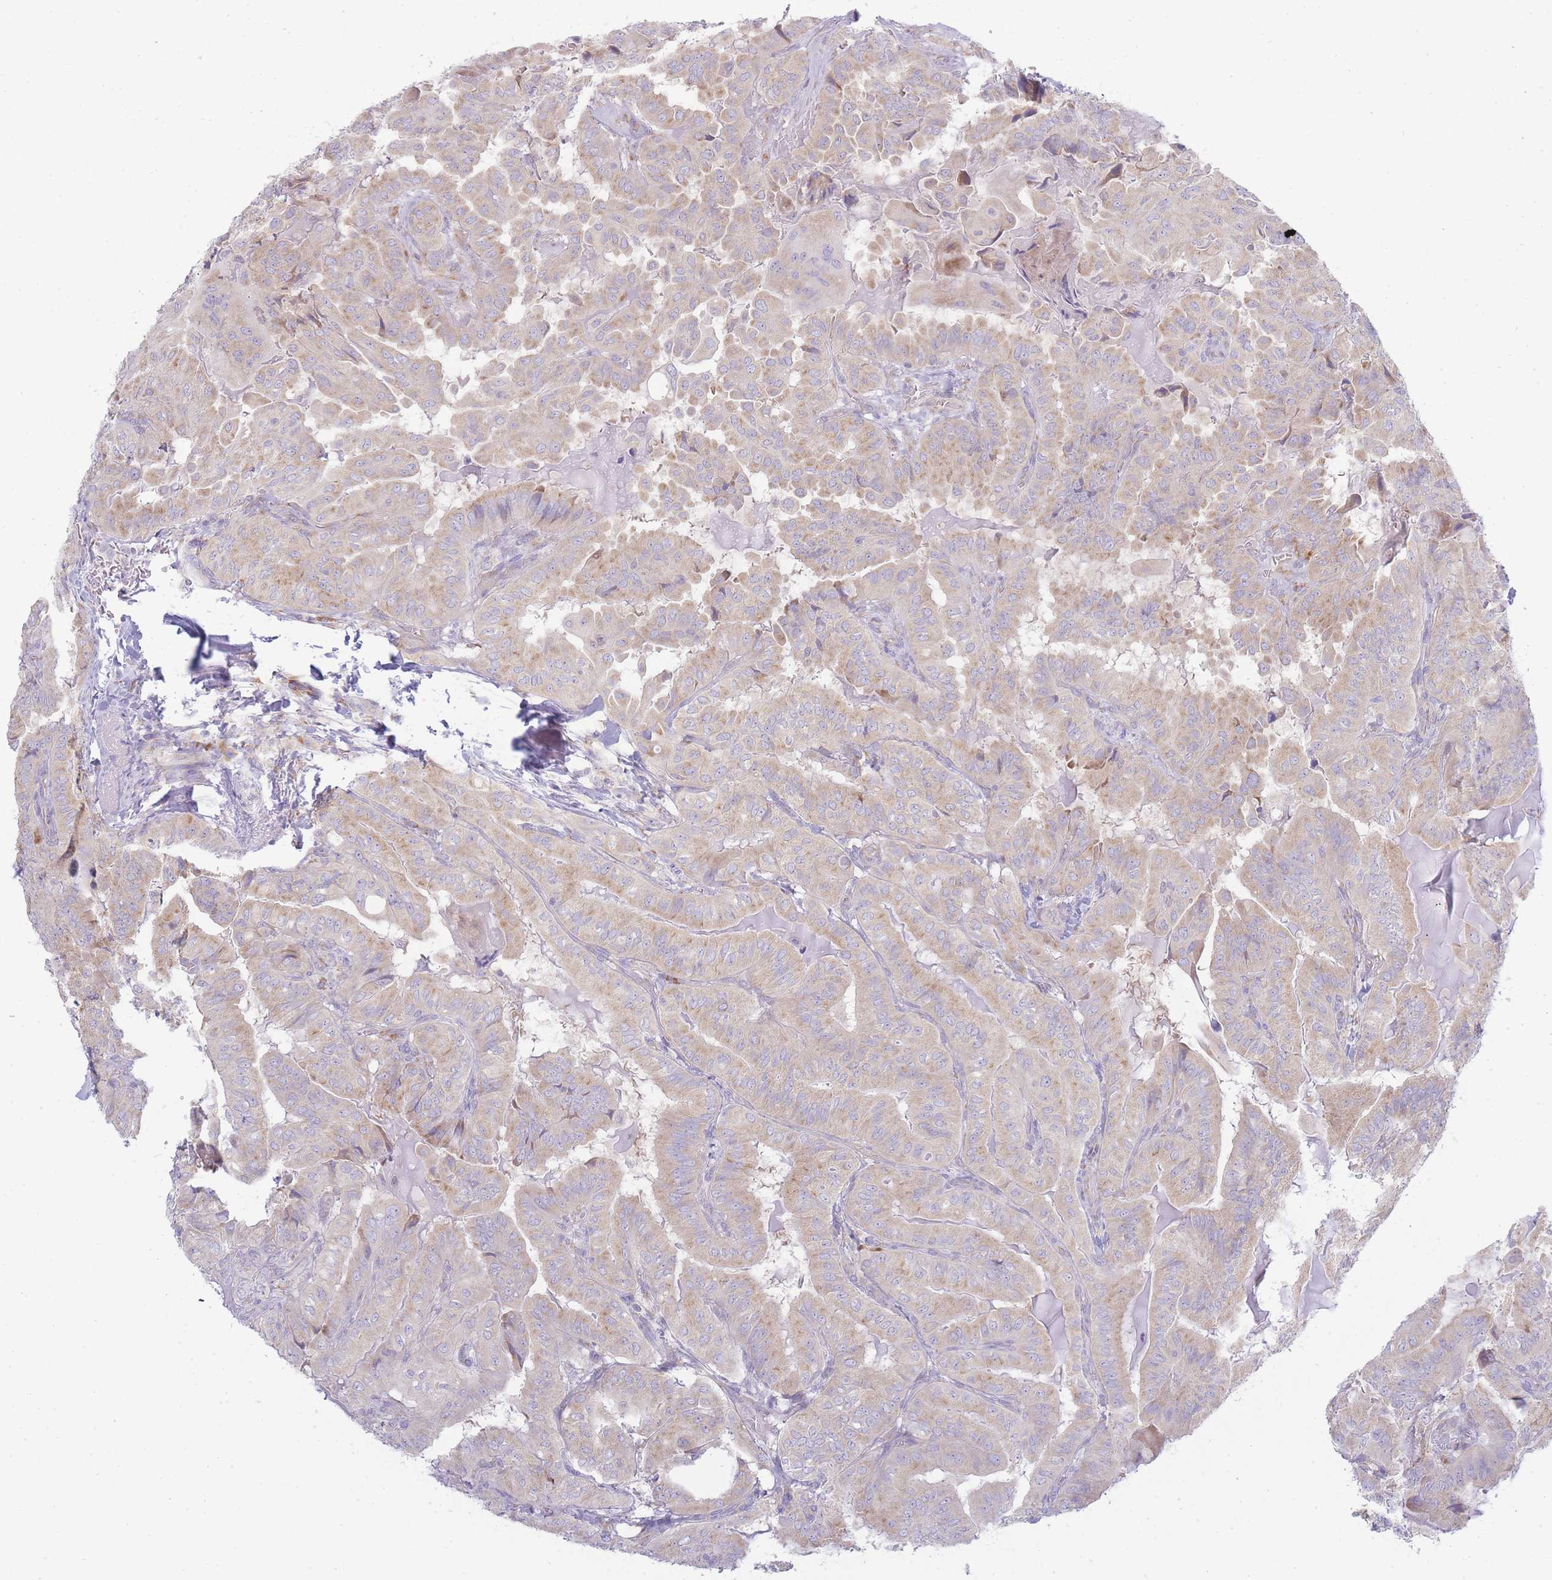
{"staining": {"intensity": "weak", "quantity": "25%-75%", "location": "cytoplasmic/membranous"}, "tissue": "thyroid cancer", "cell_type": "Tumor cells", "image_type": "cancer", "snomed": [{"axis": "morphology", "description": "Papillary adenocarcinoma, NOS"}, {"axis": "topography", "description": "Thyroid gland"}], "caption": "The image demonstrates staining of thyroid cancer (papillary adenocarcinoma), revealing weak cytoplasmic/membranous protein positivity (brown color) within tumor cells.", "gene": "OR5L2", "patient": {"sex": "female", "age": 68}}